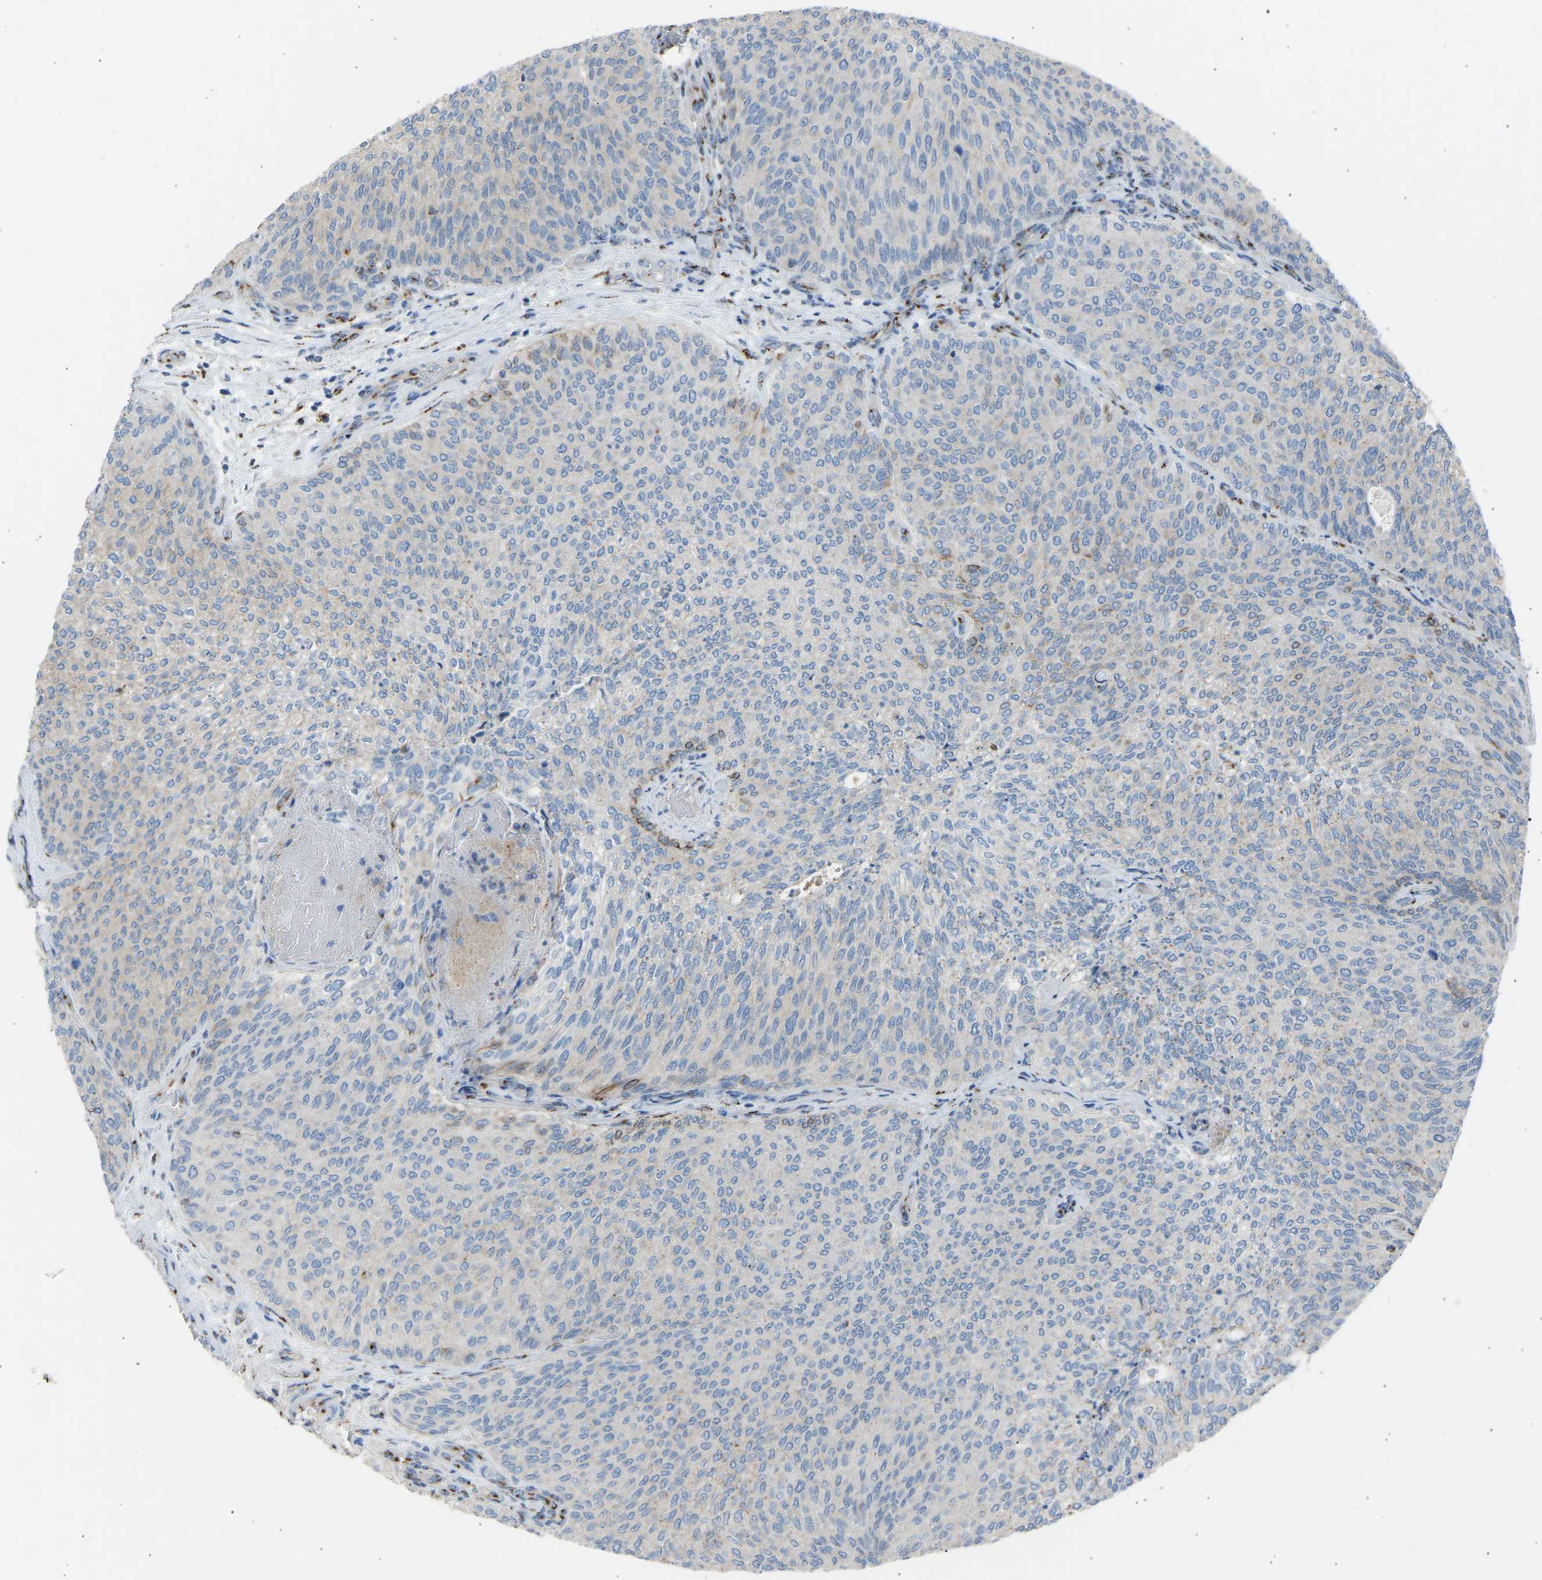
{"staining": {"intensity": "moderate", "quantity": "<25%", "location": "cytoplasmic/membranous"}, "tissue": "urothelial cancer", "cell_type": "Tumor cells", "image_type": "cancer", "snomed": [{"axis": "morphology", "description": "Urothelial carcinoma, Low grade"}, {"axis": "topography", "description": "Urinary bladder"}], "caption": "The photomicrograph reveals a brown stain indicating the presence of a protein in the cytoplasmic/membranous of tumor cells in low-grade urothelial carcinoma.", "gene": "CYREN", "patient": {"sex": "female", "age": 79}}